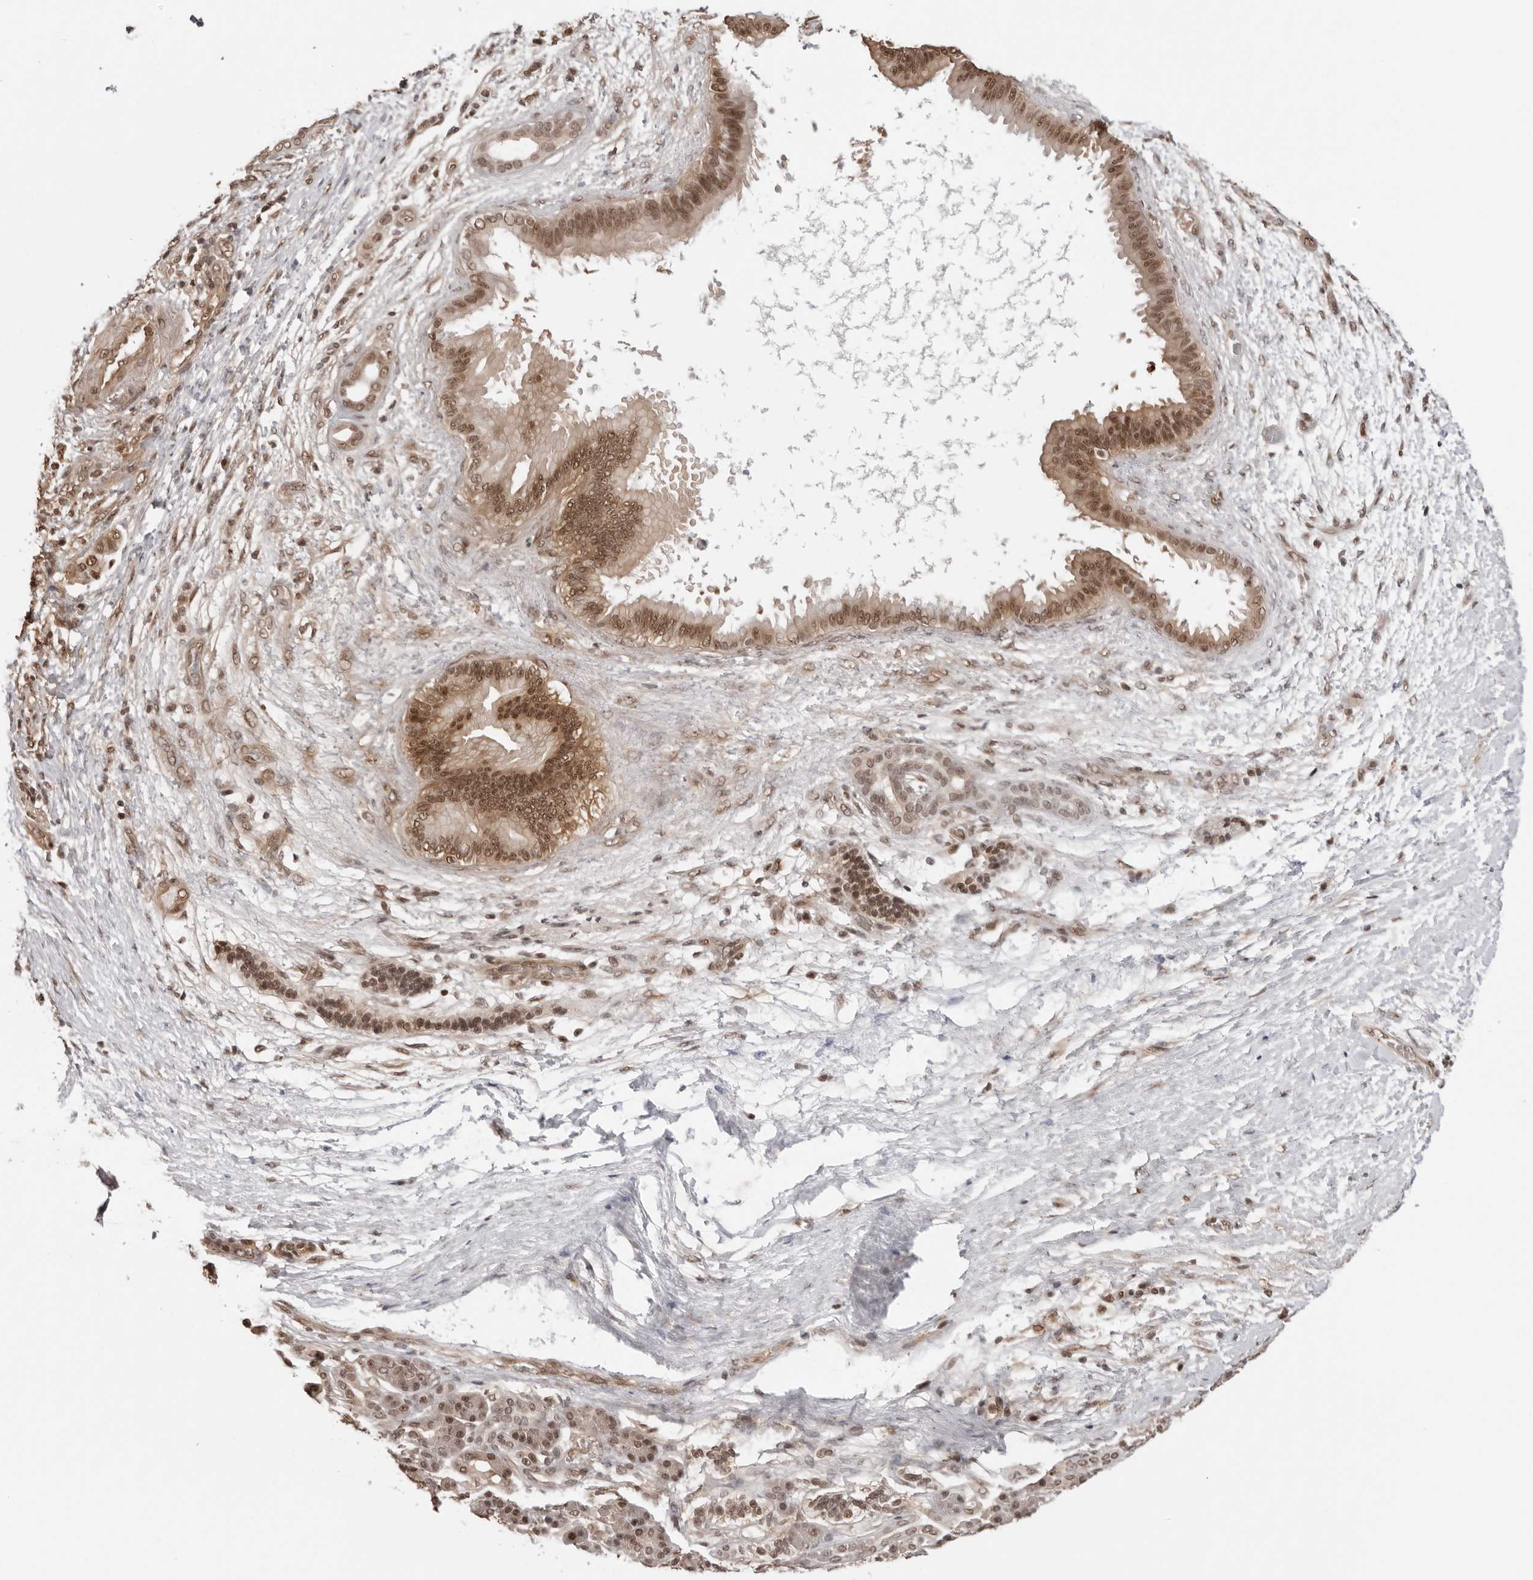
{"staining": {"intensity": "moderate", "quantity": ">75%", "location": "nuclear"}, "tissue": "pancreatic cancer", "cell_type": "Tumor cells", "image_type": "cancer", "snomed": [{"axis": "morphology", "description": "Adenocarcinoma, NOS"}, {"axis": "topography", "description": "Pancreas"}], "caption": "Immunohistochemical staining of human pancreatic cancer (adenocarcinoma) reveals moderate nuclear protein positivity in about >75% of tumor cells.", "gene": "SDE2", "patient": {"sex": "male", "age": 59}}